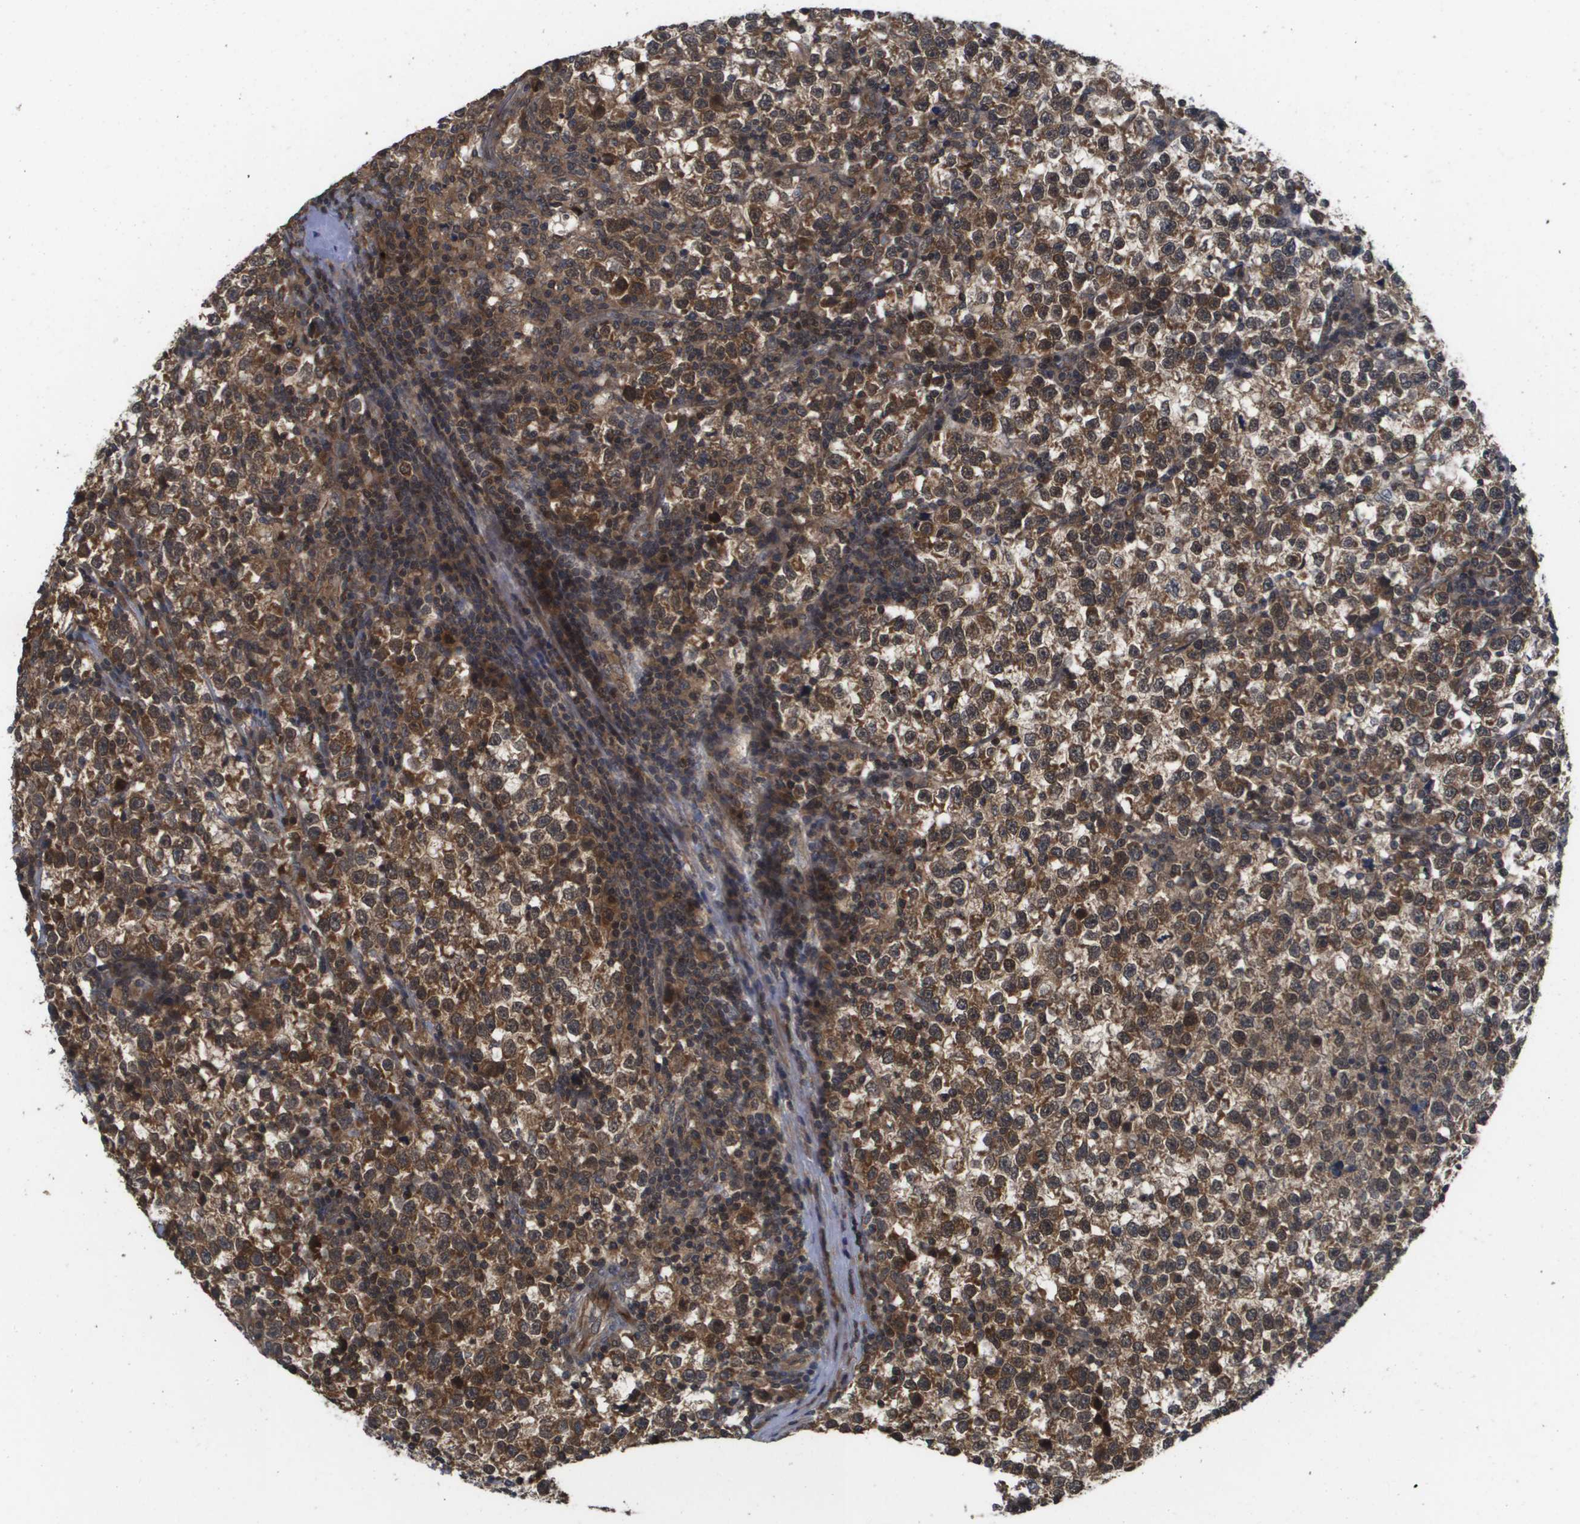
{"staining": {"intensity": "strong", "quantity": ">75%", "location": "cytoplasmic/membranous,nuclear"}, "tissue": "testis cancer", "cell_type": "Tumor cells", "image_type": "cancer", "snomed": [{"axis": "morphology", "description": "Seminoma, NOS"}, {"axis": "topography", "description": "Testis"}], "caption": "Immunohistochemical staining of human testis cancer exhibits high levels of strong cytoplasmic/membranous and nuclear protein expression in approximately >75% of tumor cells.", "gene": "RBM38", "patient": {"sex": "male", "age": 43}}